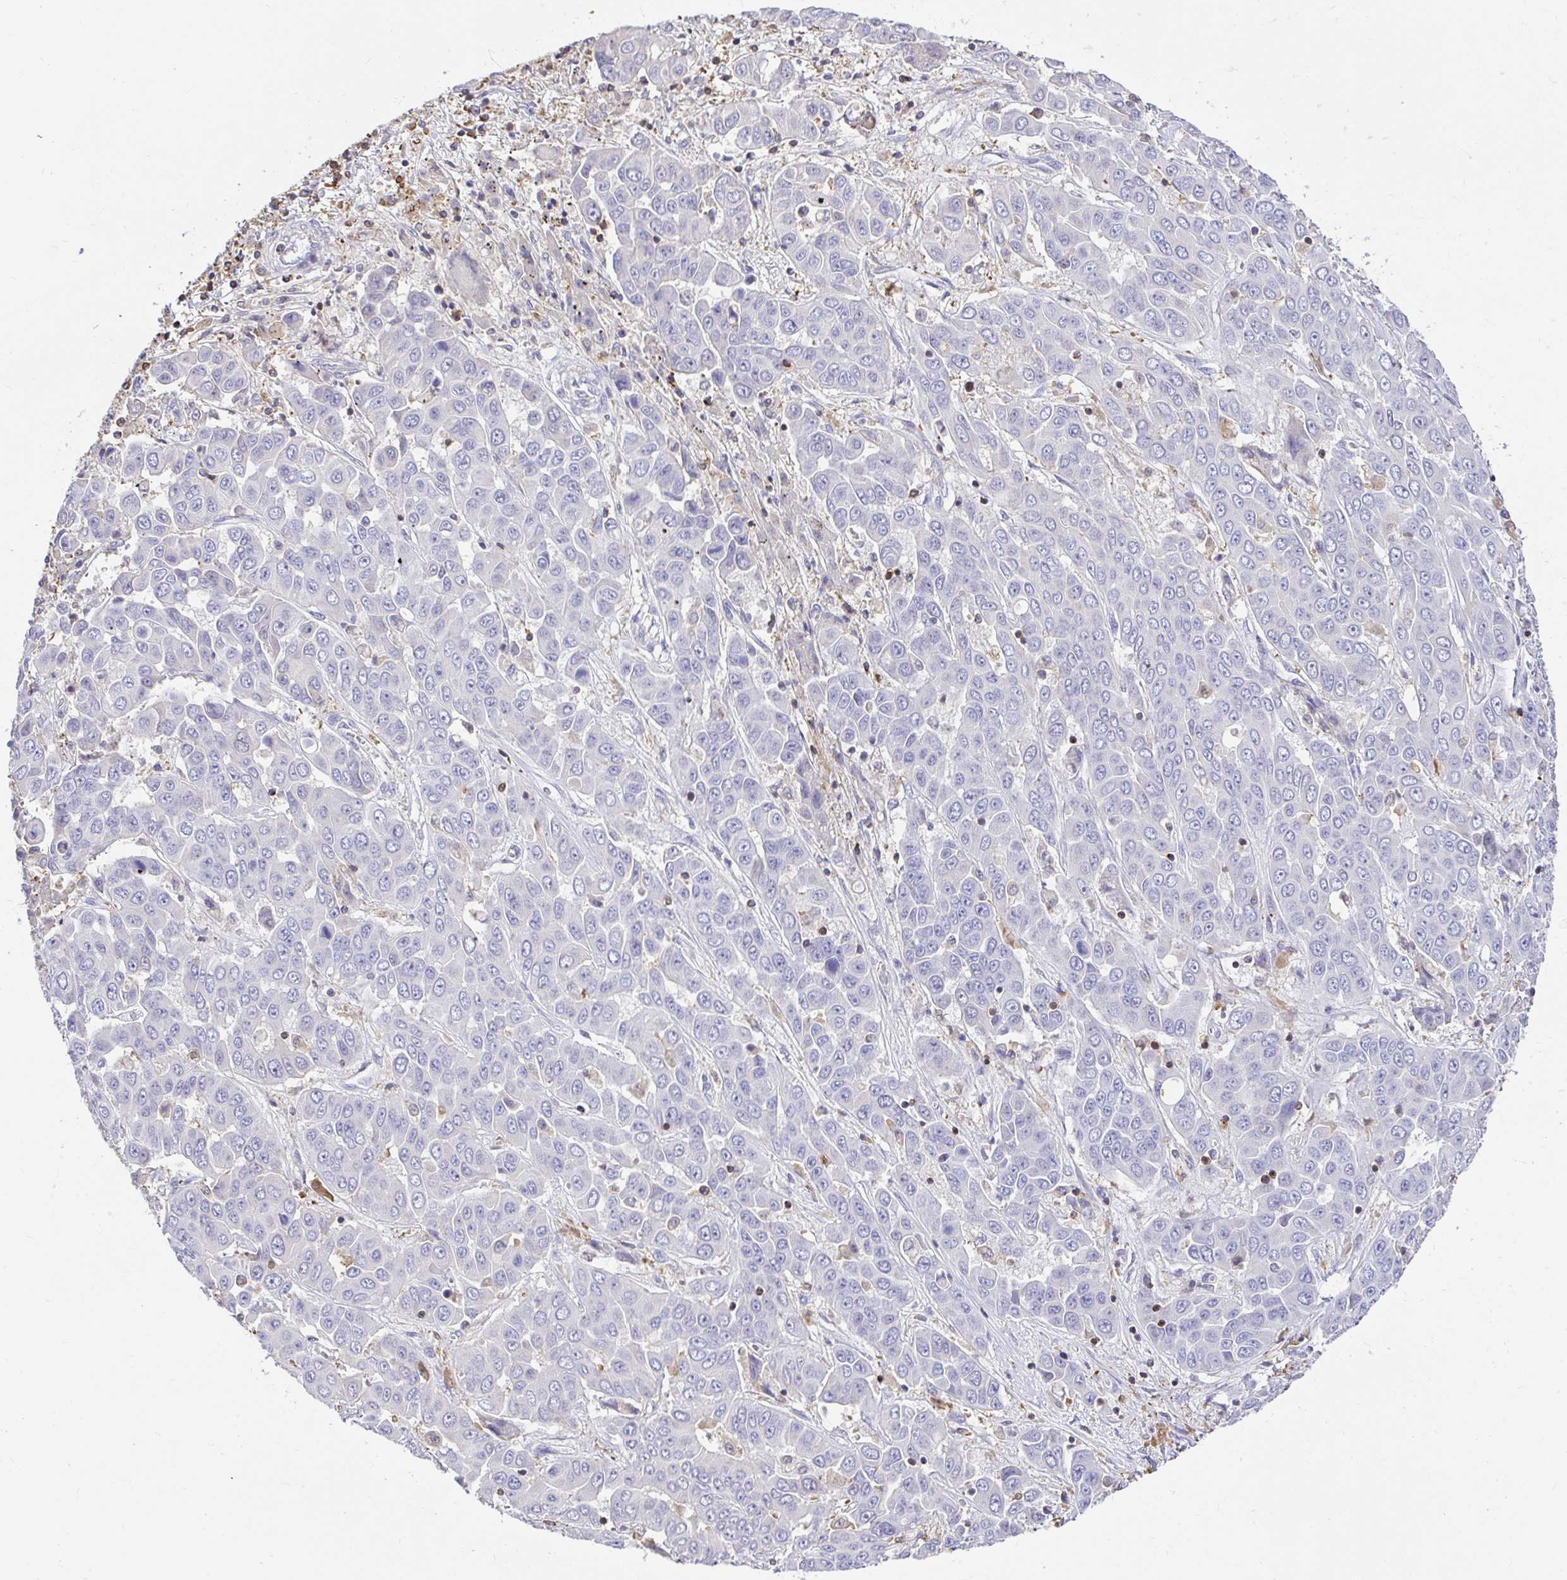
{"staining": {"intensity": "negative", "quantity": "none", "location": "none"}, "tissue": "liver cancer", "cell_type": "Tumor cells", "image_type": "cancer", "snomed": [{"axis": "morphology", "description": "Cholangiocarcinoma"}, {"axis": "topography", "description": "Liver"}], "caption": "Tumor cells are negative for protein expression in human liver cancer.", "gene": "SKAP1", "patient": {"sex": "female", "age": 52}}